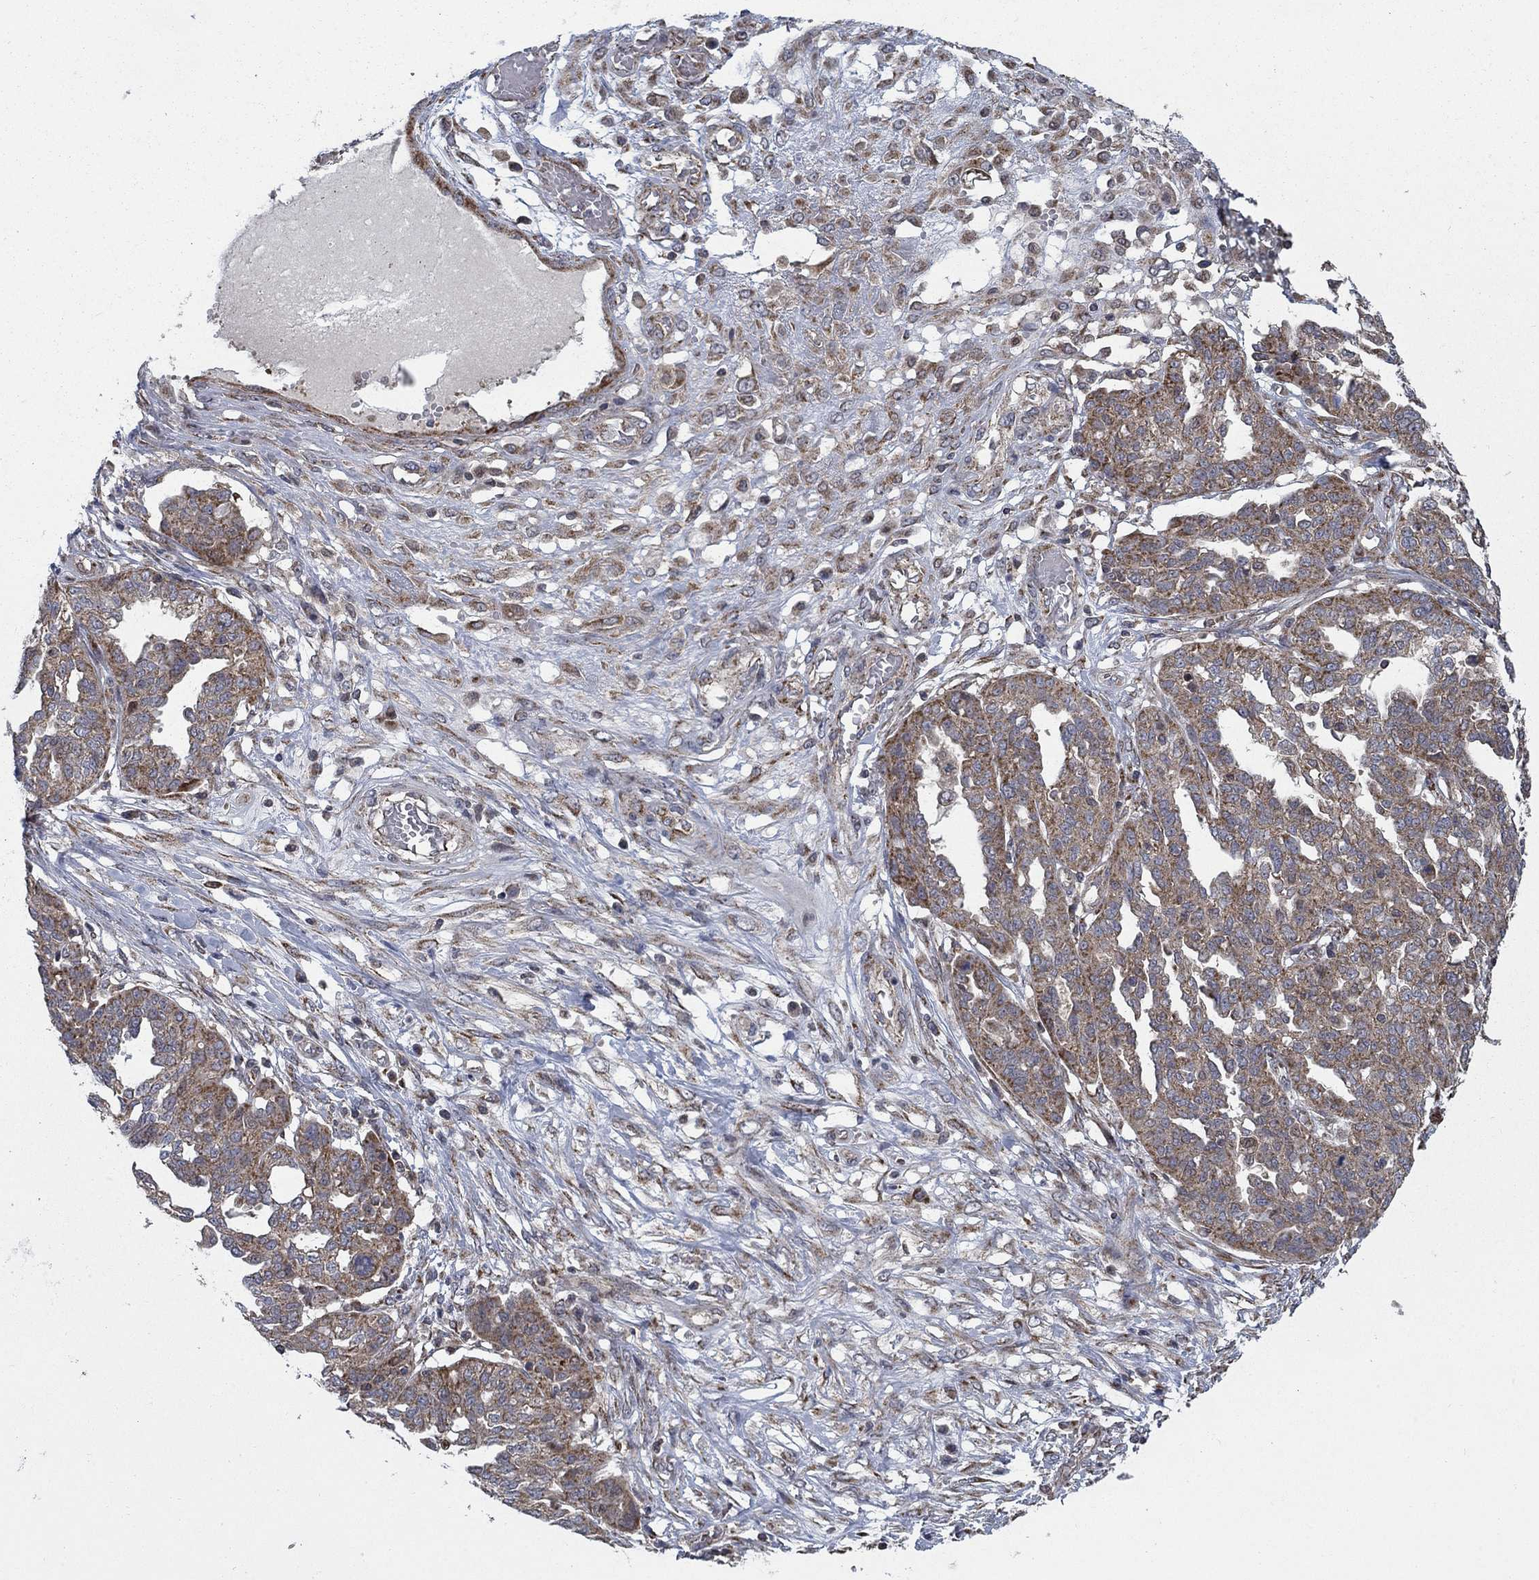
{"staining": {"intensity": "moderate", "quantity": "25%-75%", "location": "cytoplasmic/membranous"}, "tissue": "ovarian cancer", "cell_type": "Tumor cells", "image_type": "cancer", "snomed": [{"axis": "morphology", "description": "Cystadenocarcinoma, serous, NOS"}, {"axis": "topography", "description": "Ovary"}], "caption": "Immunohistochemical staining of ovarian cancer (serous cystadenocarcinoma) exhibits medium levels of moderate cytoplasmic/membranous protein expression in about 25%-75% of tumor cells. The staining is performed using DAB (3,3'-diaminobenzidine) brown chromogen to label protein expression. The nuclei are counter-stained blue using hematoxylin.", "gene": "NME7", "patient": {"sex": "female", "age": 67}}